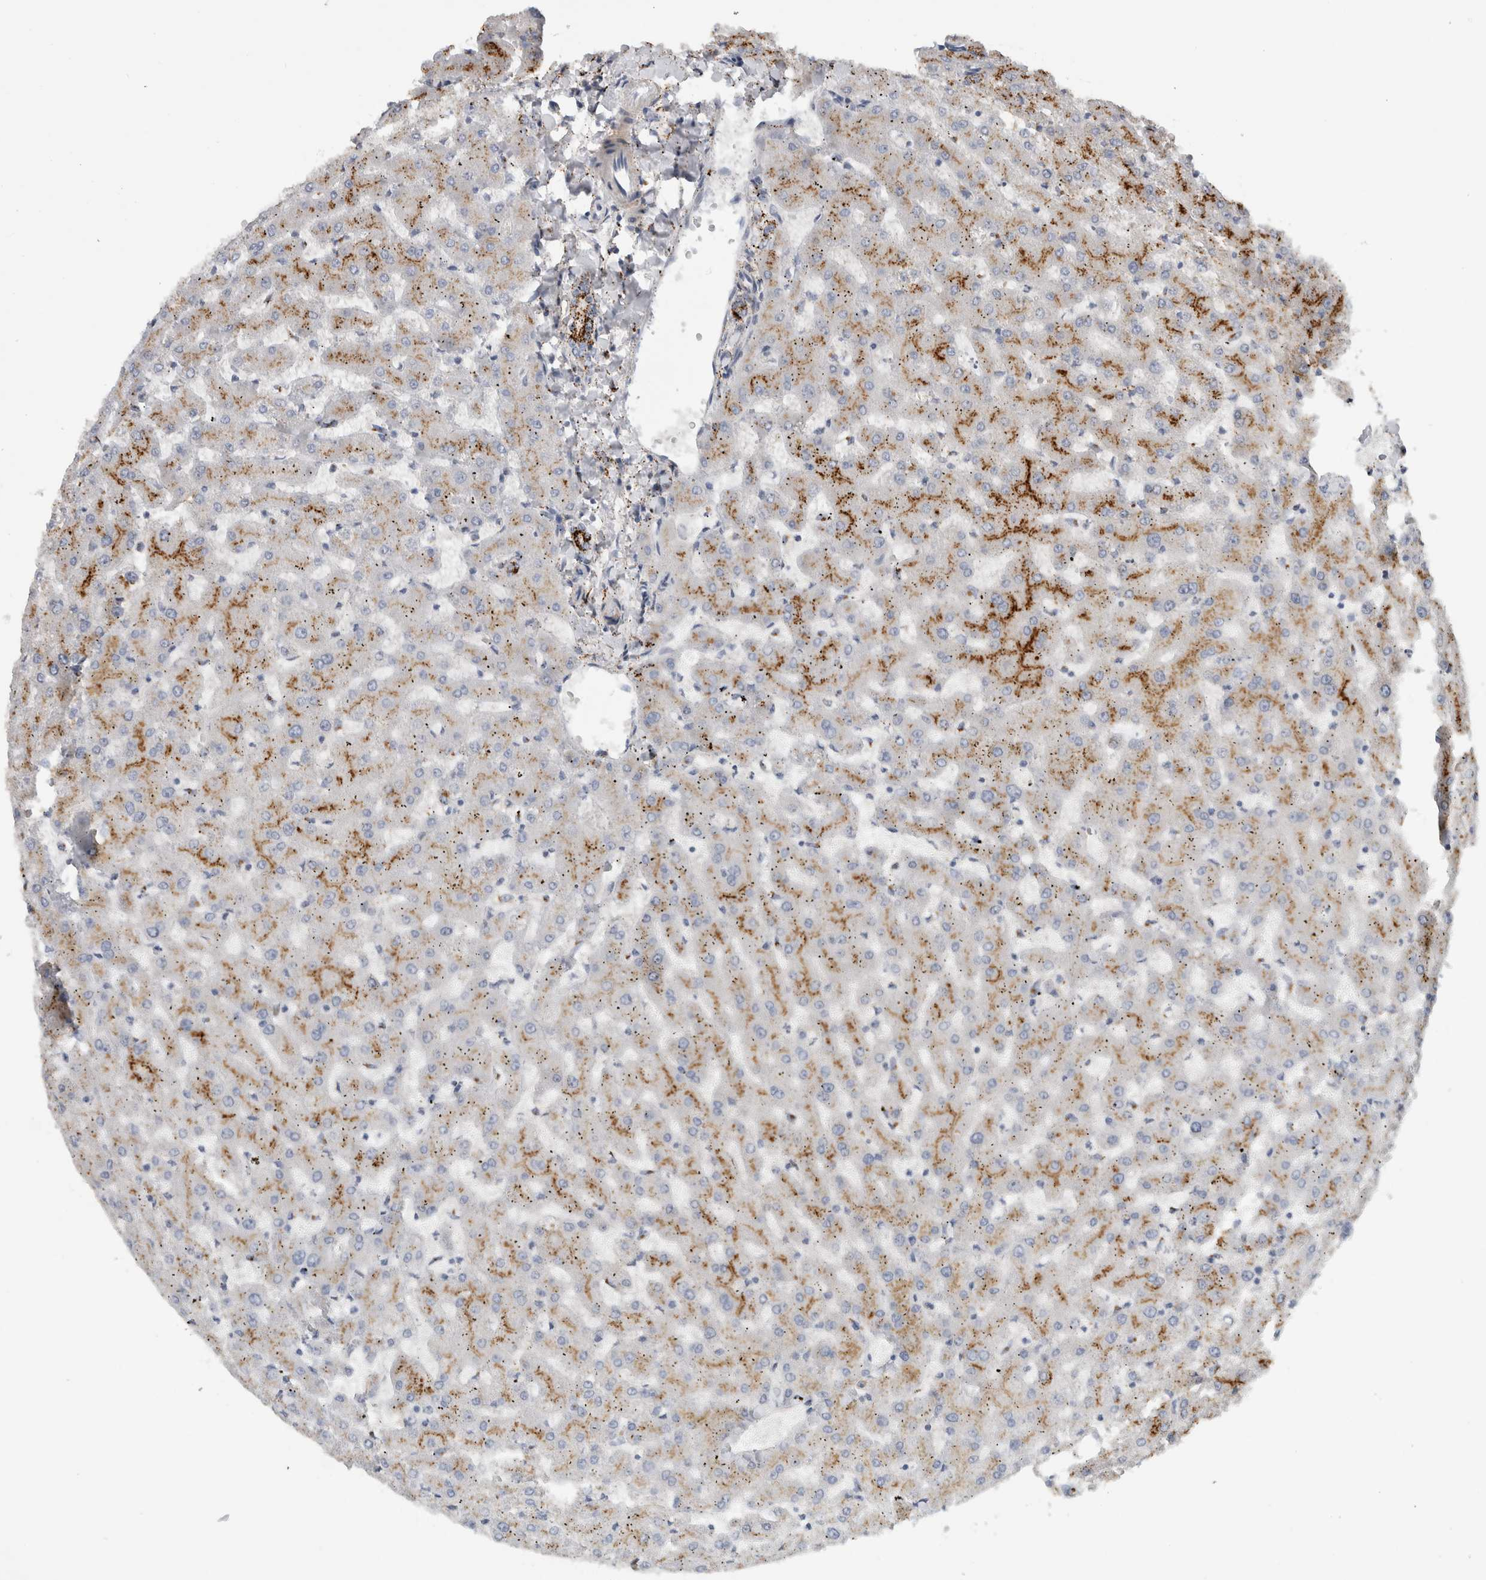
{"staining": {"intensity": "strong", "quantity": "25%-75%", "location": "cytoplasmic/membranous"}, "tissue": "liver", "cell_type": "Cholangiocytes", "image_type": "normal", "snomed": [{"axis": "morphology", "description": "Normal tissue, NOS"}, {"axis": "topography", "description": "Liver"}], "caption": "Benign liver displays strong cytoplasmic/membranous staining in about 25%-75% of cholangiocytes, visualized by immunohistochemistry. (DAB (3,3'-diaminobenzidine) = brown stain, brightfield microscopy at high magnification).", "gene": "MGAT1", "patient": {"sex": "female", "age": 63}}